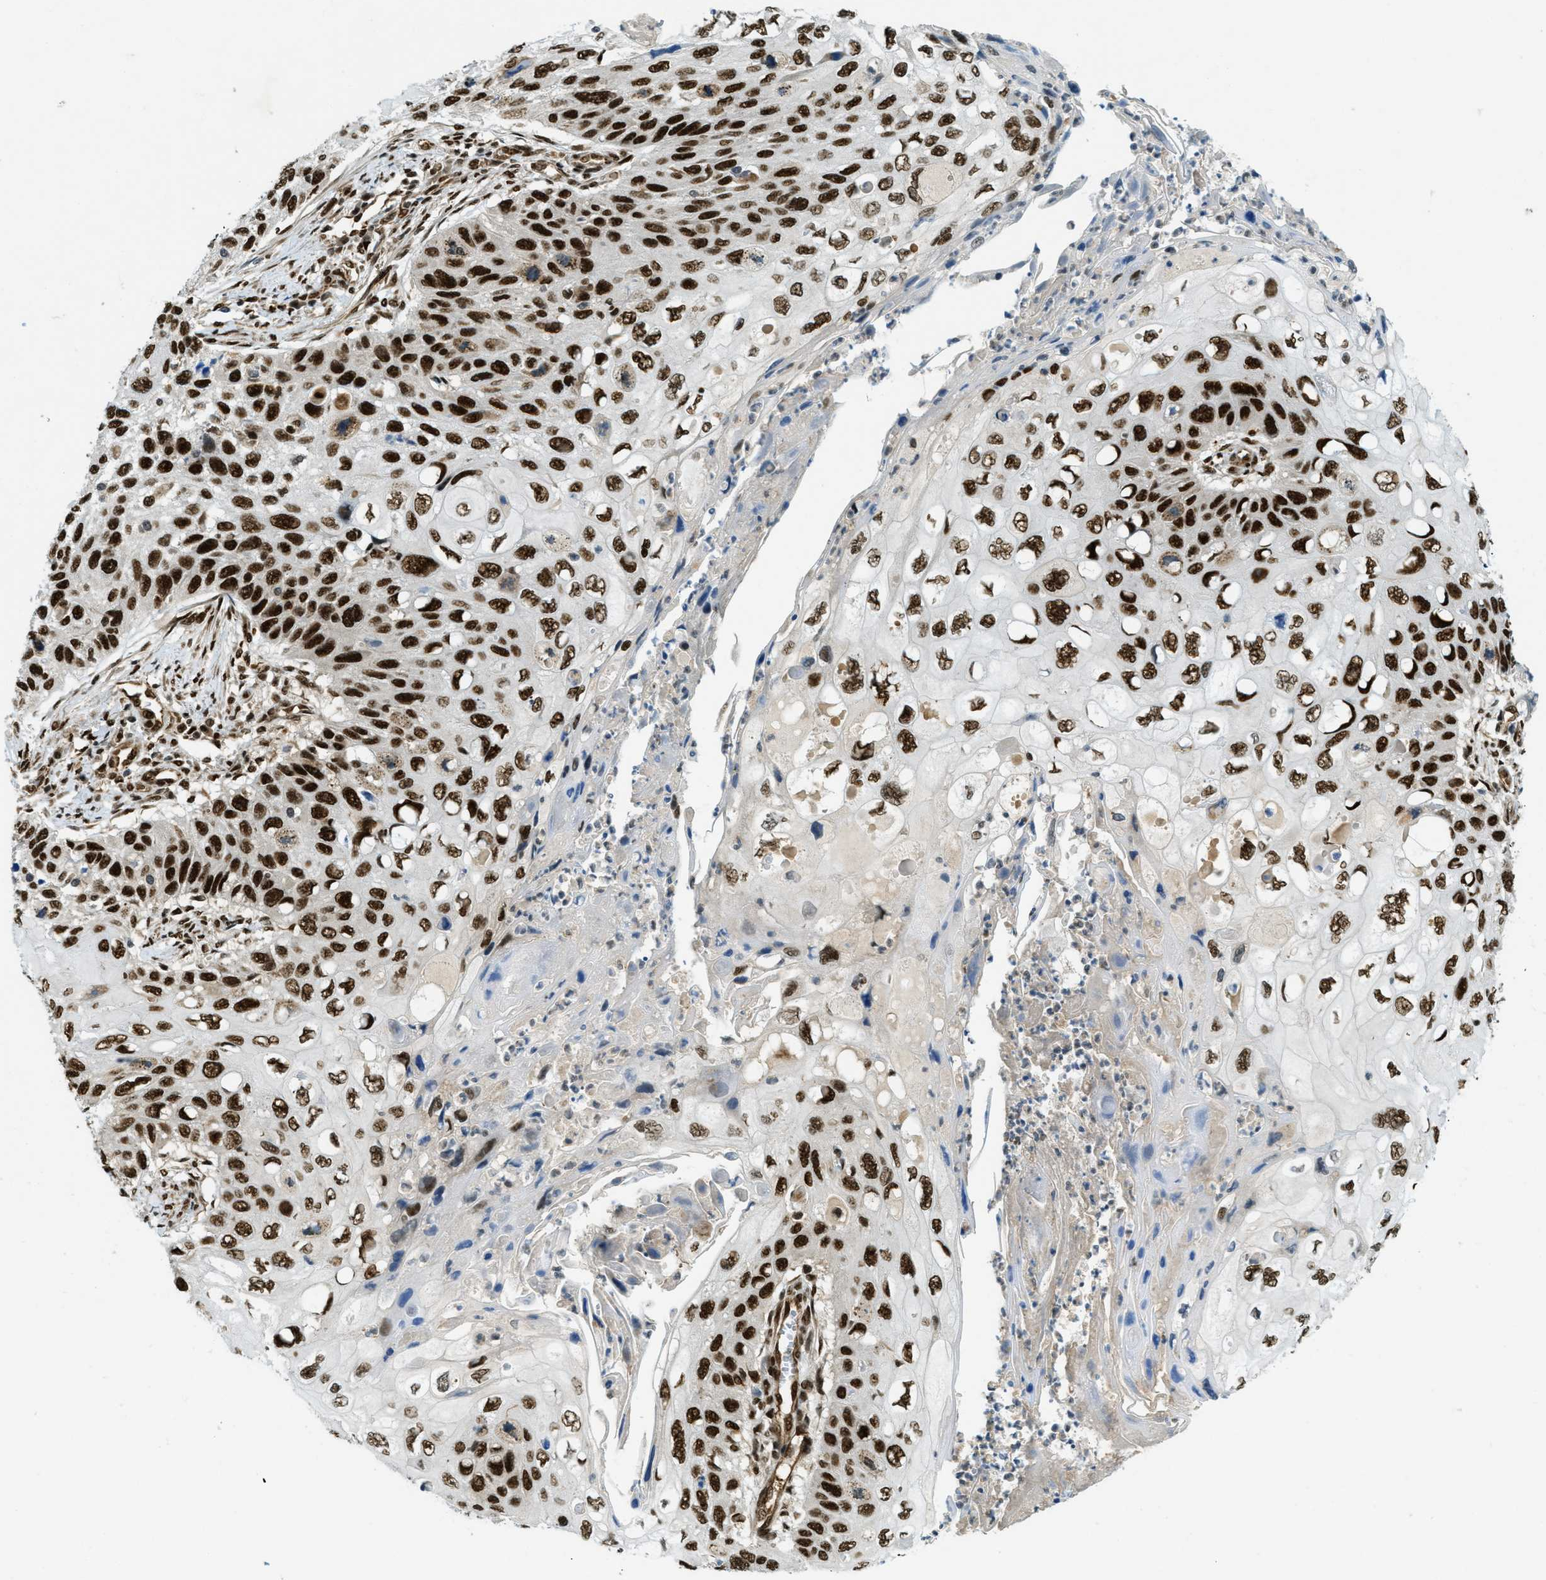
{"staining": {"intensity": "strong", "quantity": ">75%", "location": "nuclear"}, "tissue": "cervical cancer", "cell_type": "Tumor cells", "image_type": "cancer", "snomed": [{"axis": "morphology", "description": "Squamous cell carcinoma, NOS"}, {"axis": "topography", "description": "Cervix"}], "caption": "Protein staining of cervical cancer (squamous cell carcinoma) tissue exhibits strong nuclear staining in about >75% of tumor cells. (IHC, brightfield microscopy, high magnification).", "gene": "ZFR", "patient": {"sex": "female", "age": 70}}